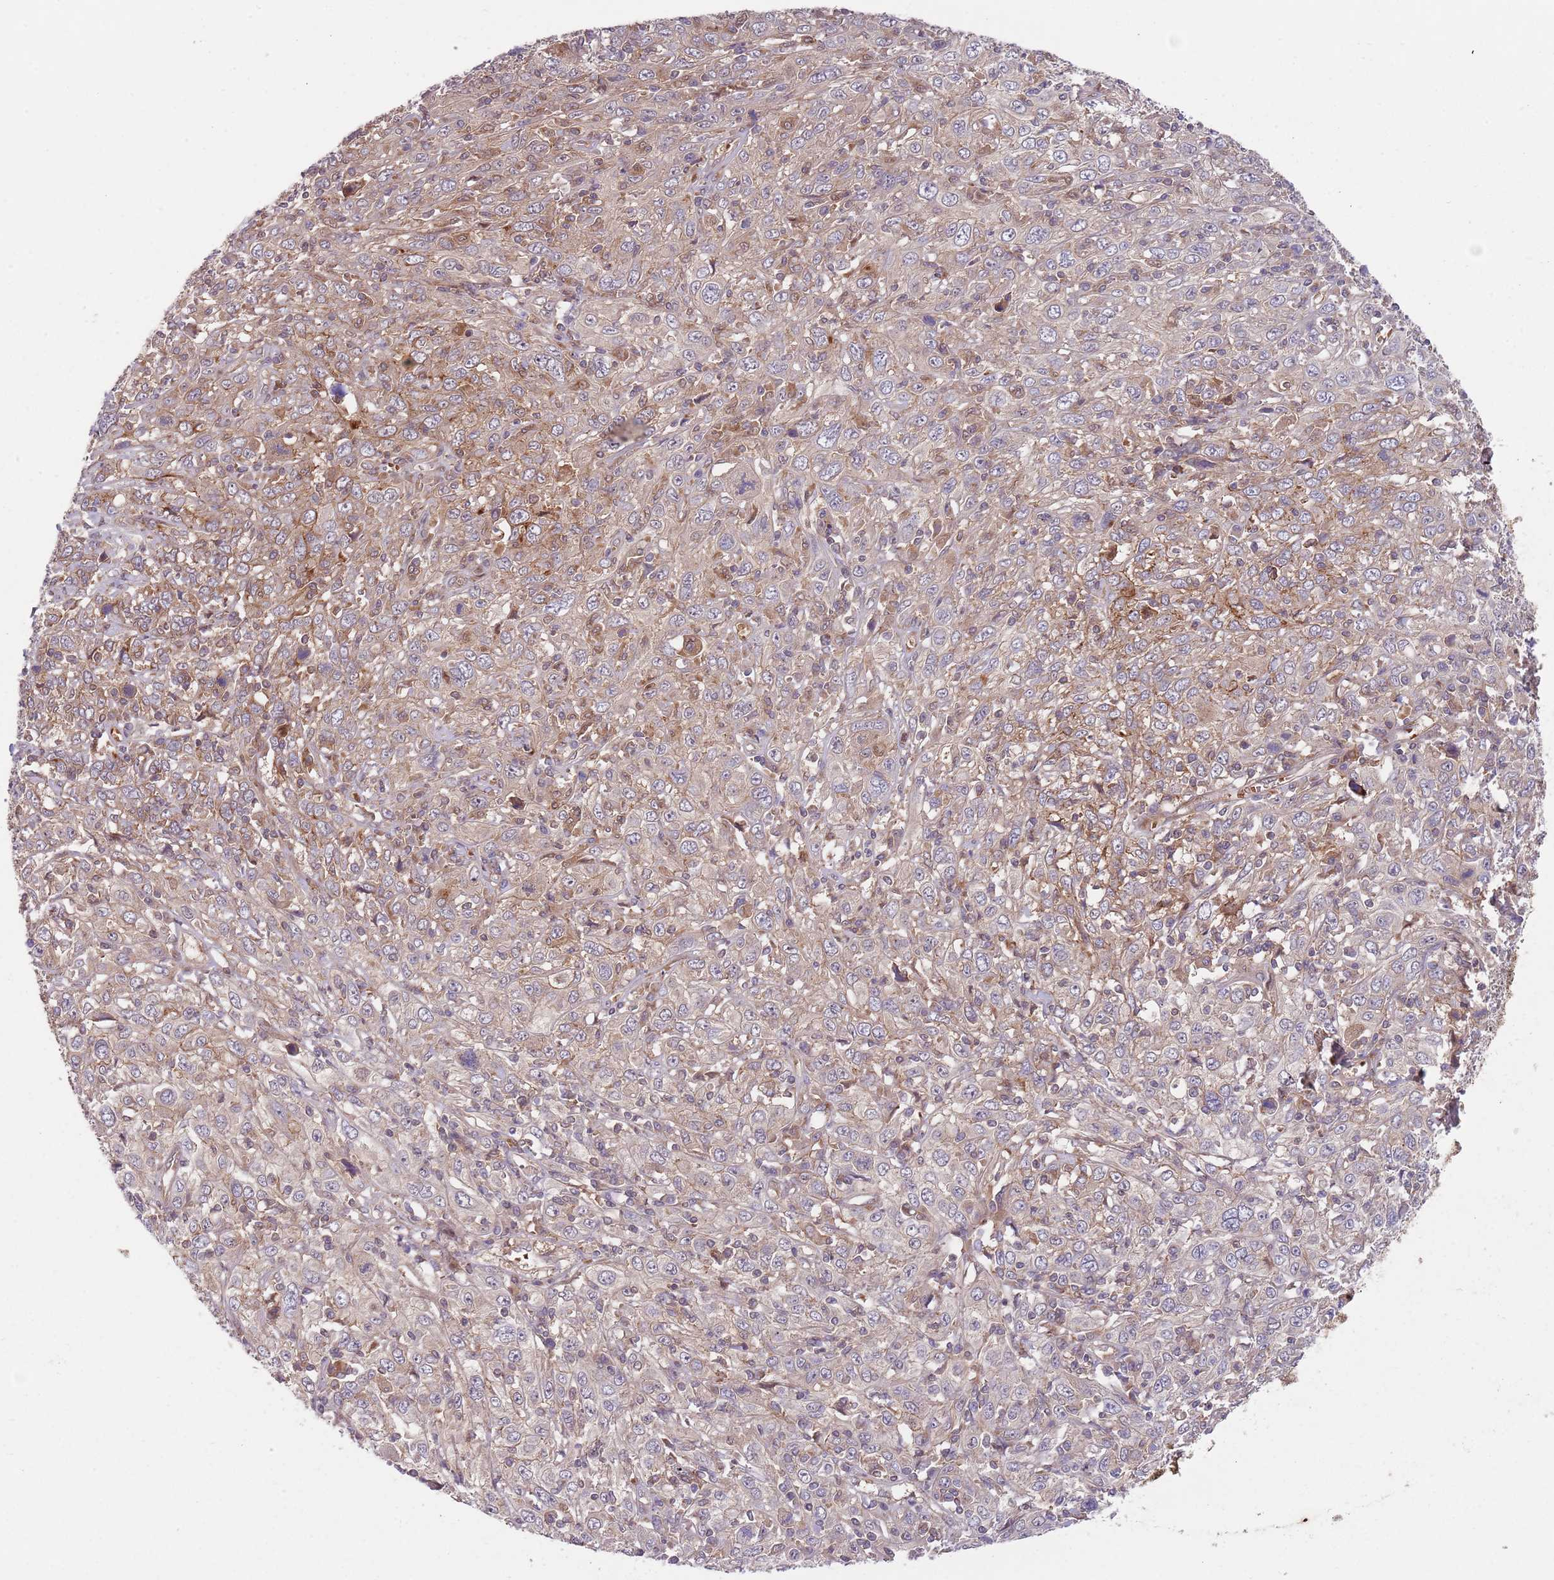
{"staining": {"intensity": "moderate", "quantity": "25%-75%", "location": "cytoplasmic/membranous"}, "tissue": "cervical cancer", "cell_type": "Tumor cells", "image_type": "cancer", "snomed": [{"axis": "morphology", "description": "Squamous cell carcinoma, NOS"}, {"axis": "topography", "description": "Cervix"}], "caption": "There is medium levels of moderate cytoplasmic/membranous staining in tumor cells of squamous cell carcinoma (cervical), as demonstrated by immunohistochemical staining (brown color).", "gene": "GGA1", "patient": {"sex": "female", "age": 46}}